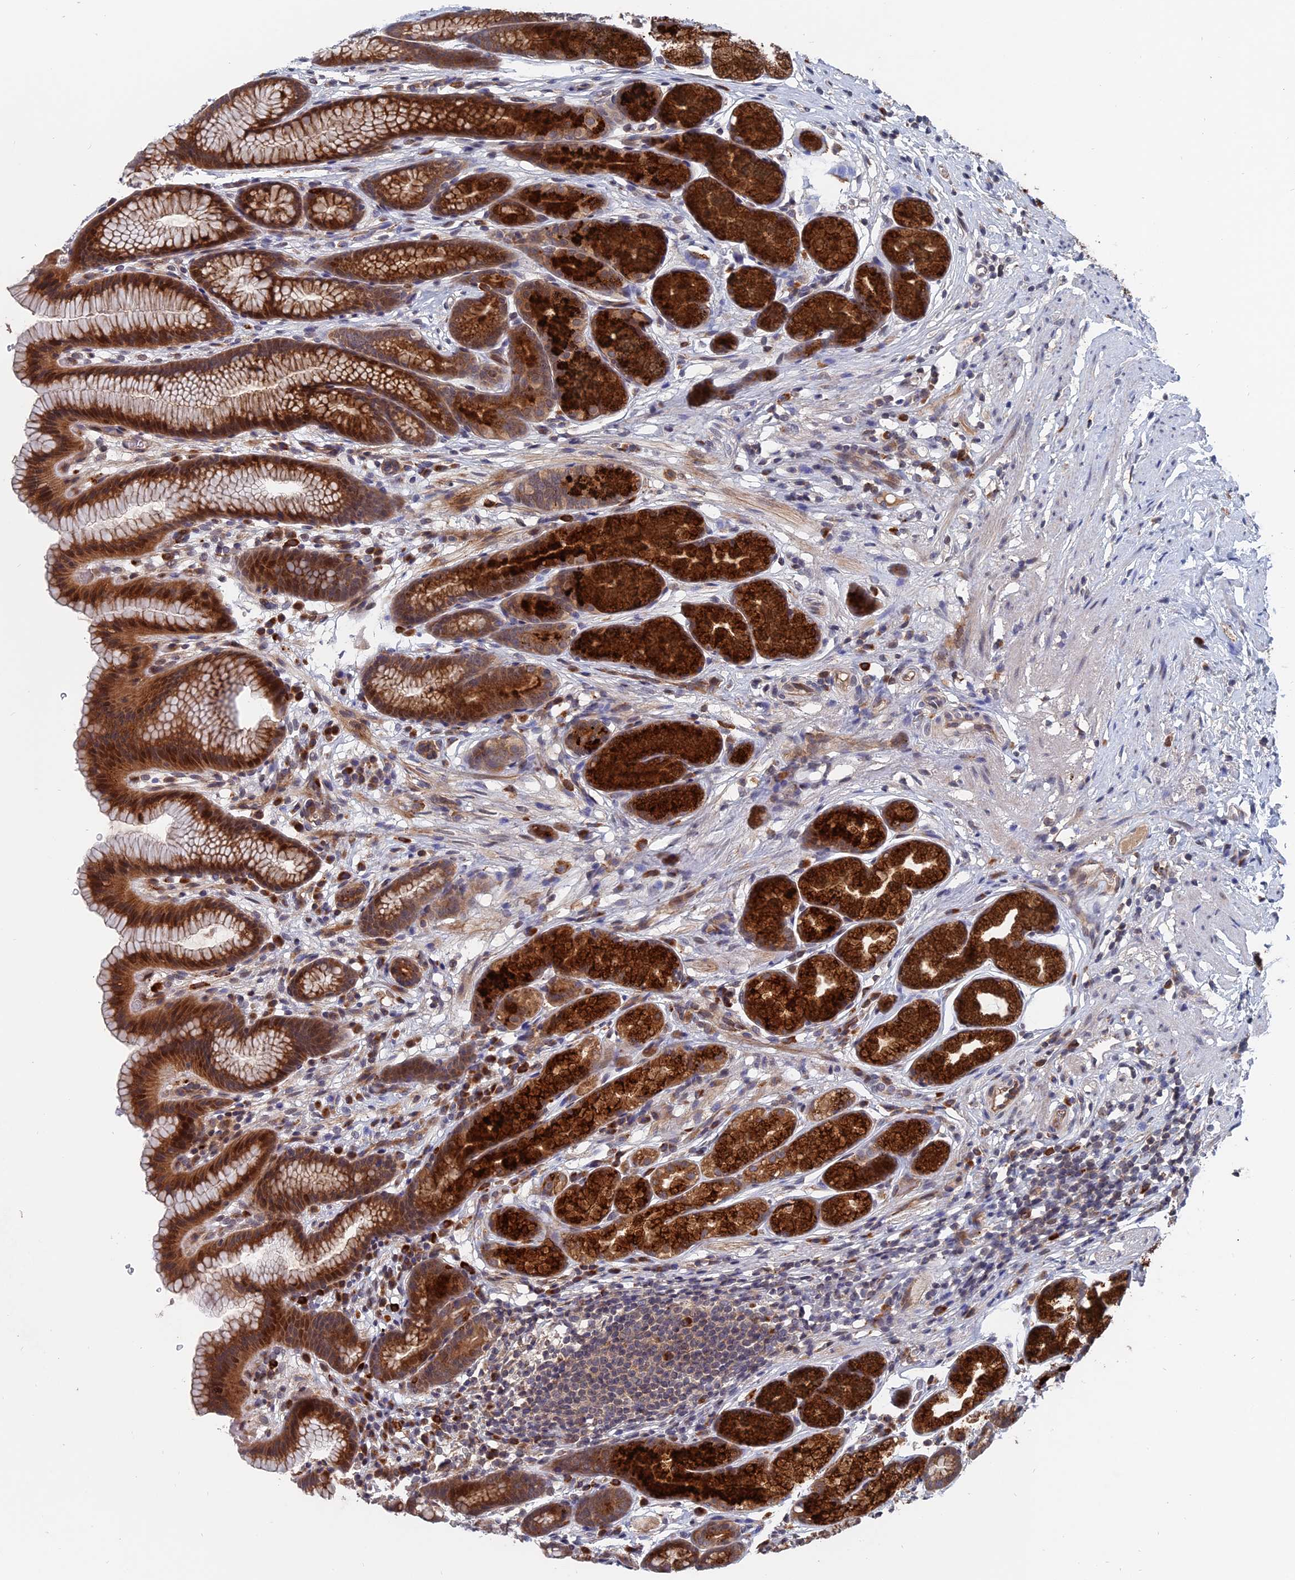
{"staining": {"intensity": "strong", "quantity": "25%-75%", "location": "cytoplasmic/membranous"}, "tissue": "stomach", "cell_type": "Glandular cells", "image_type": "normal", "snomed": [{"axis": "morphology", "description": "Normal tissue, NOS"}, {"axis": "topography", "description": "Stomach"}], "caption": "Protein staining reveals strong cytoplasmic/membranous expression in approximately 25%-75% of glandular cells in normal stomach.", "gene": "TRAPPC2L", "patient": {"sex": "male", "age": 42}}